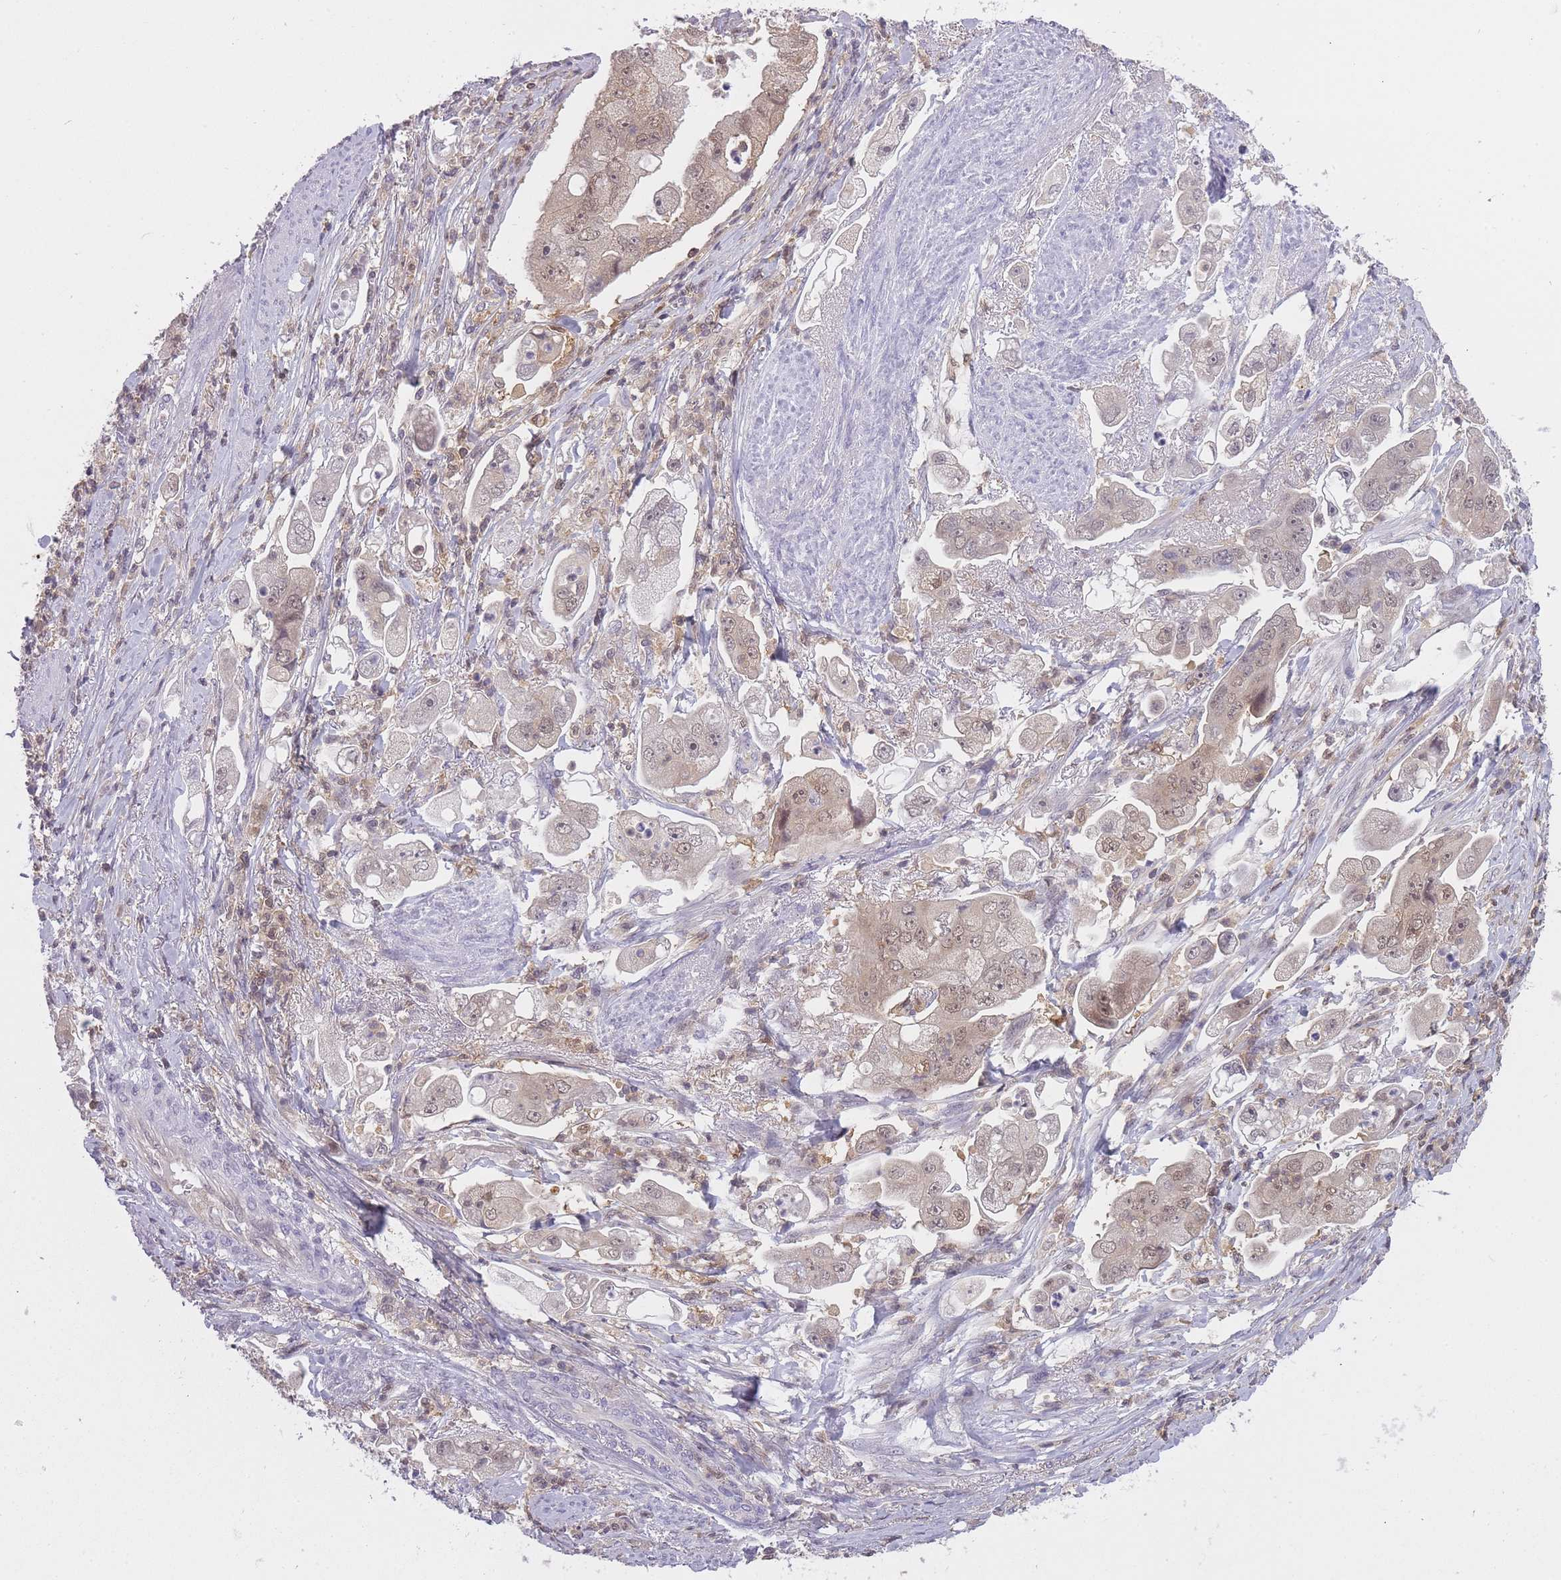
{"staining": {"intensity": "weak", "quantity": "25%-75%", "location": "cytoplasmic/membranous,nuclear"}, "tissue": "stomach cancer", "cell_type": "Tumor cells", "image_type": "cancer", "snomed": [{"axis": "morphology", "description": "Adenocarcinoma, NOS"}, {"axis": "topography", "description": "Stomach"}], "caption": "DAB immunohistochemical staining of stomach cancer shows weak cytoplasmic/membranous and nuclear protein staining in approximately 25%-75% of tumor cells.", "gene": "CXorf38", "patient": {"sex": "male", "age": 62}}